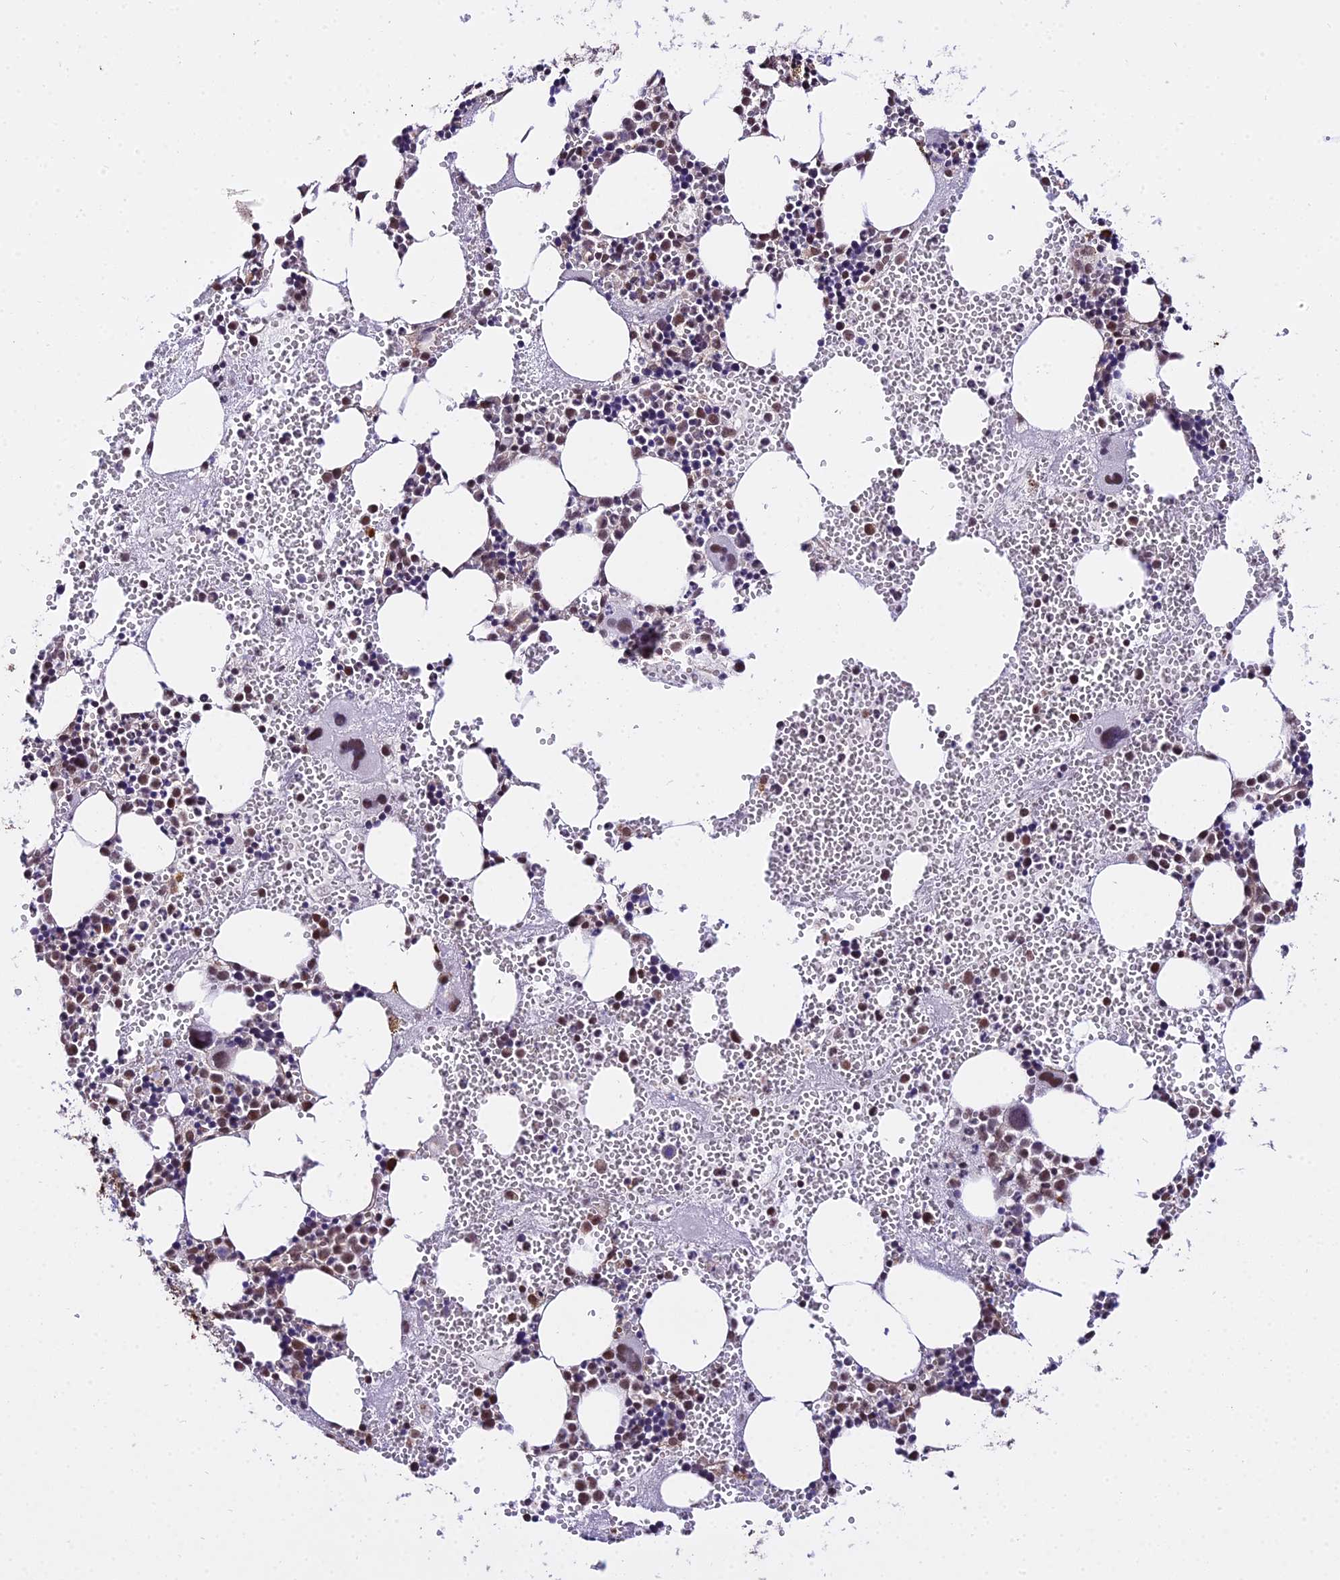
{"staining": {"intensity": "moderate", "quantity": "25%-75%", "location": "nuclear"}, "tissue": "bone marrow", "cell_type": "Hematopoietic cells", "image_type": "normal", "snomed": [{"axis": "morphology", "description": "Normal tissue, NOS"}, {"axis": "morphology", "description": "Inflammation, NOS"}, {"axis": "topography", "description": "Bone marrow"}], "caption": "Protein analysis of benign bone marrow shows moderate nuclear staining in about 25%-75% of hematopoietic cells.", "gene": "POLR2I", "patient": {"sex": "female", "age": 76}}